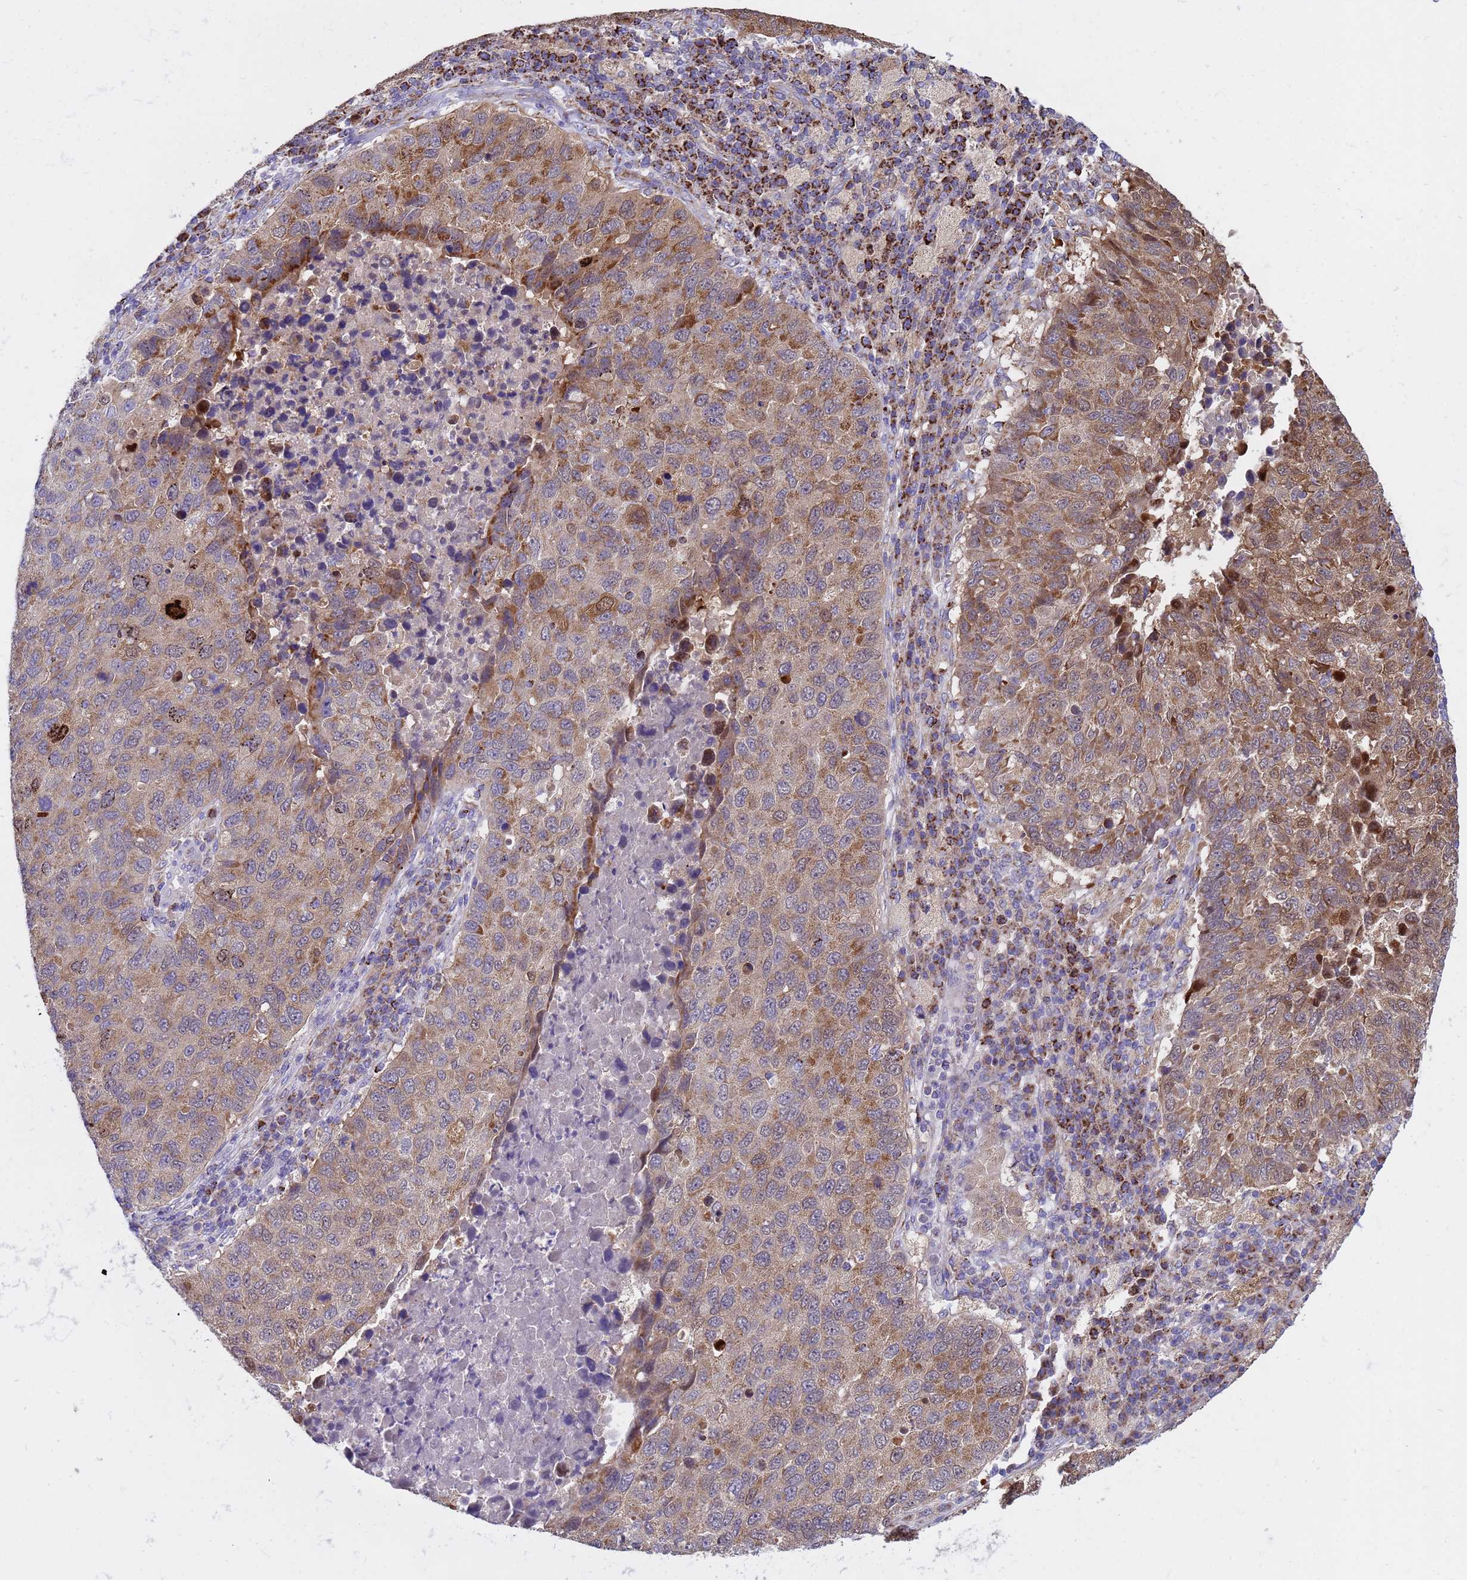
{"staining": {"intensity": "moderate", "quantity": "25%-75%", "location": "cytoplasmic/membranous,nuclear"}, "tissue": "lung cancer", "cell_type": "Tumor cells", "image_type": "cancer", "snomed": [{"axis": "morphology", "description": "Squamous cell carcinoma, NOS"}, {"axis": "topography", "description": "Lung"}], "caption": "Protein expression analysis of squamous cell carcinoma (lung) exhibits moderate cytoplasmic/membranous and nuclear positivity in approximately 25%-75% of tumor cells.", "gene": "TUBGCP3", "patient": {"sex": "male", "age": 73}}